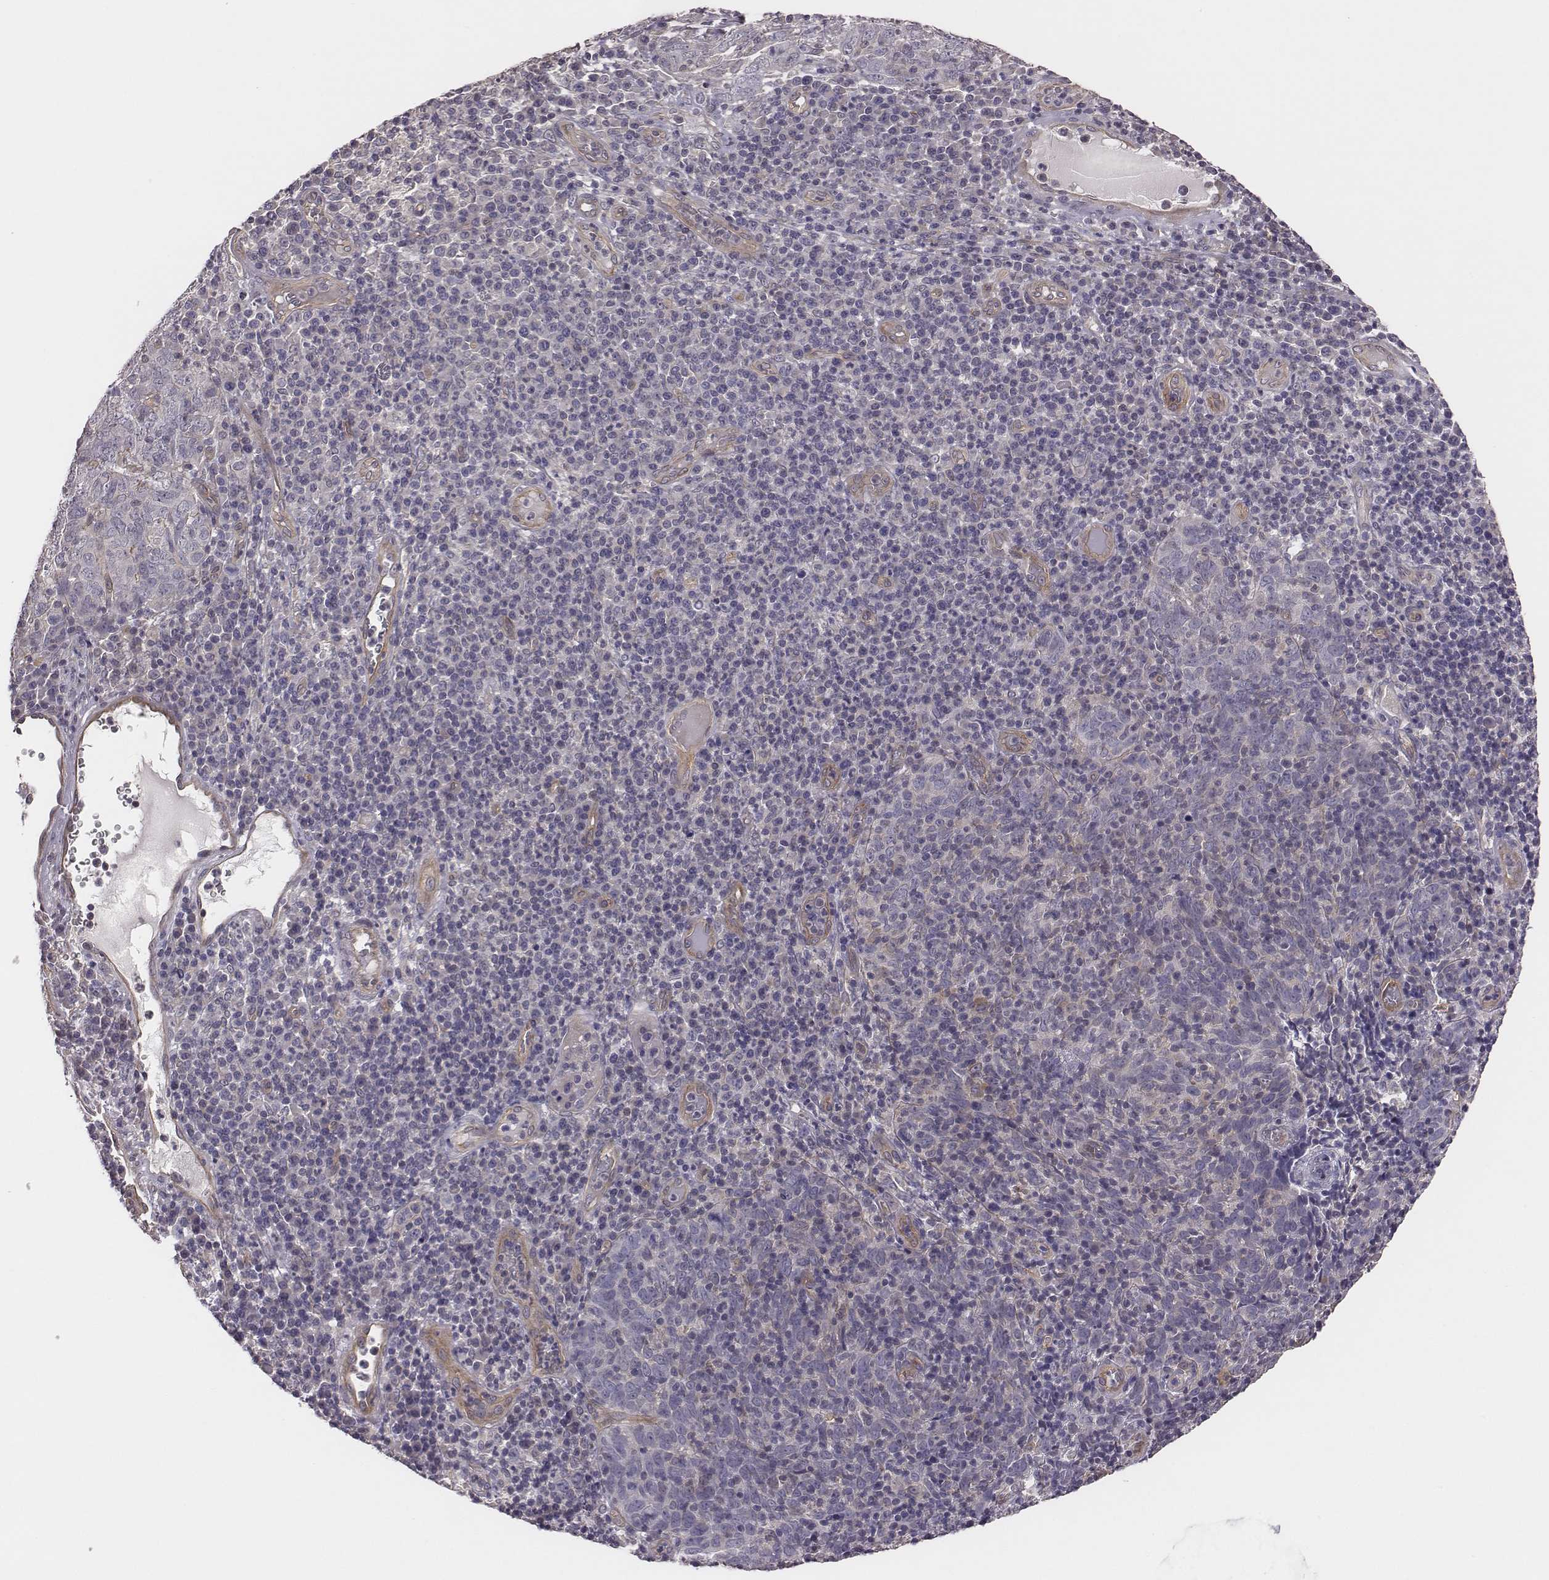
{"staining": {"intensity": "negative", "quantity": "none", "location": "none"}, "tissue": "skin cancer", "cell_type": "Tumor cells", "image_type": "cancer", "snomed": [{"axis": "morphology", "description": "Squamous cell carcinoma, NOS"}, {"axis": "topography", "description": "Skin"}, {"axis": "topography", "description": "Anal"}], "caption": "Tumor cells show no significant protein positivity in squamous cell carcinoma (skin).", "gene": "SCARF1", "patient": {"sex": "female", "age": 51}}